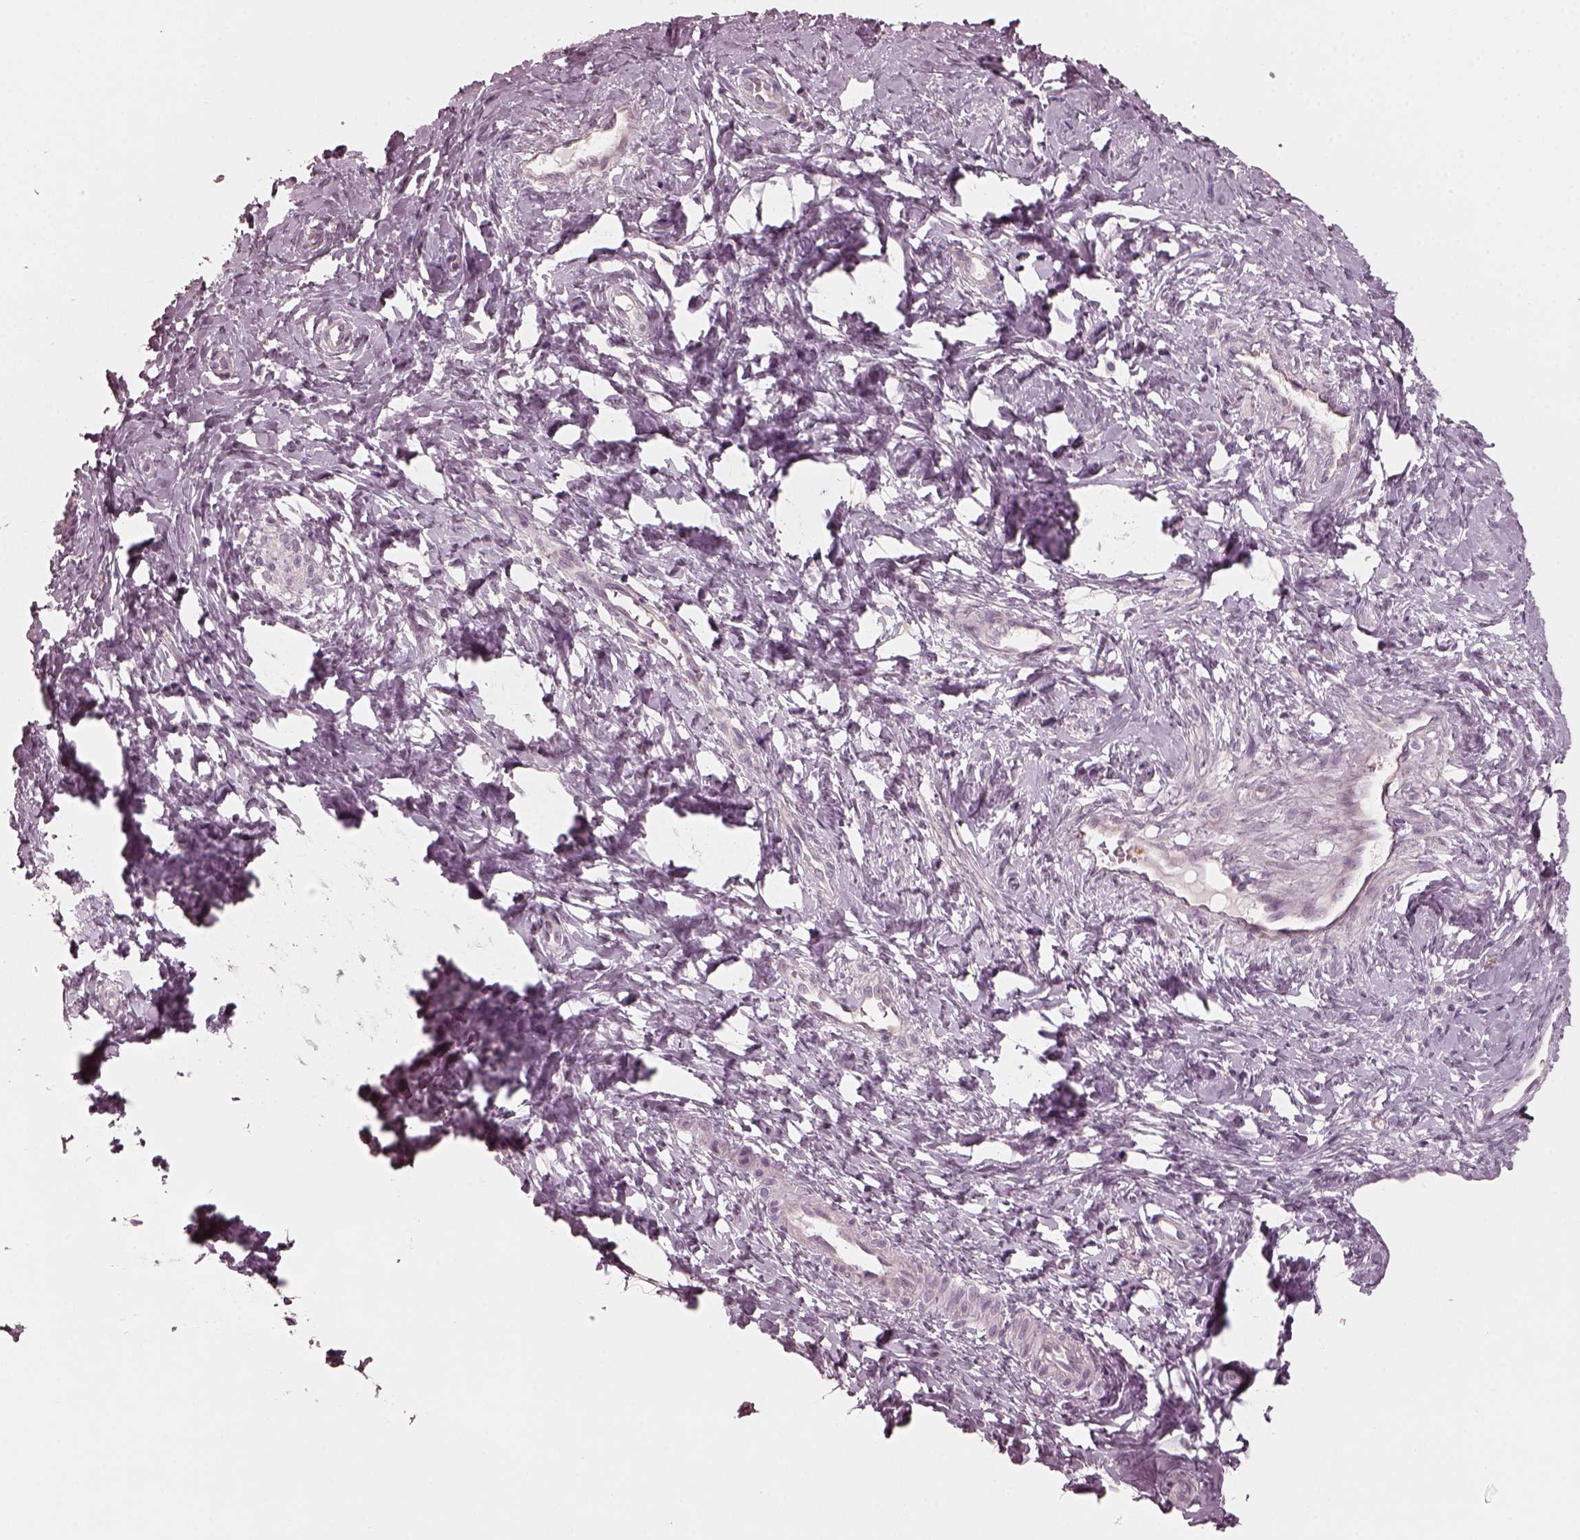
{"staining": {"intensity": "negative", "quantity": "none", "location": "none"}, "tissue": "cervix", "cell_type": "Glandular cells", "image_type": "normal", "snomed": [{"axis": "morphology", "description": "Normal tissue, NOS"}, {"axis": "topography", "description": "Cervix"}], "caption": "The micrograph reveals no staining of glandular cells in unremarkable cervix.", "gene": "CHIT1", "patient": {"sex": "female", "age": 37}}